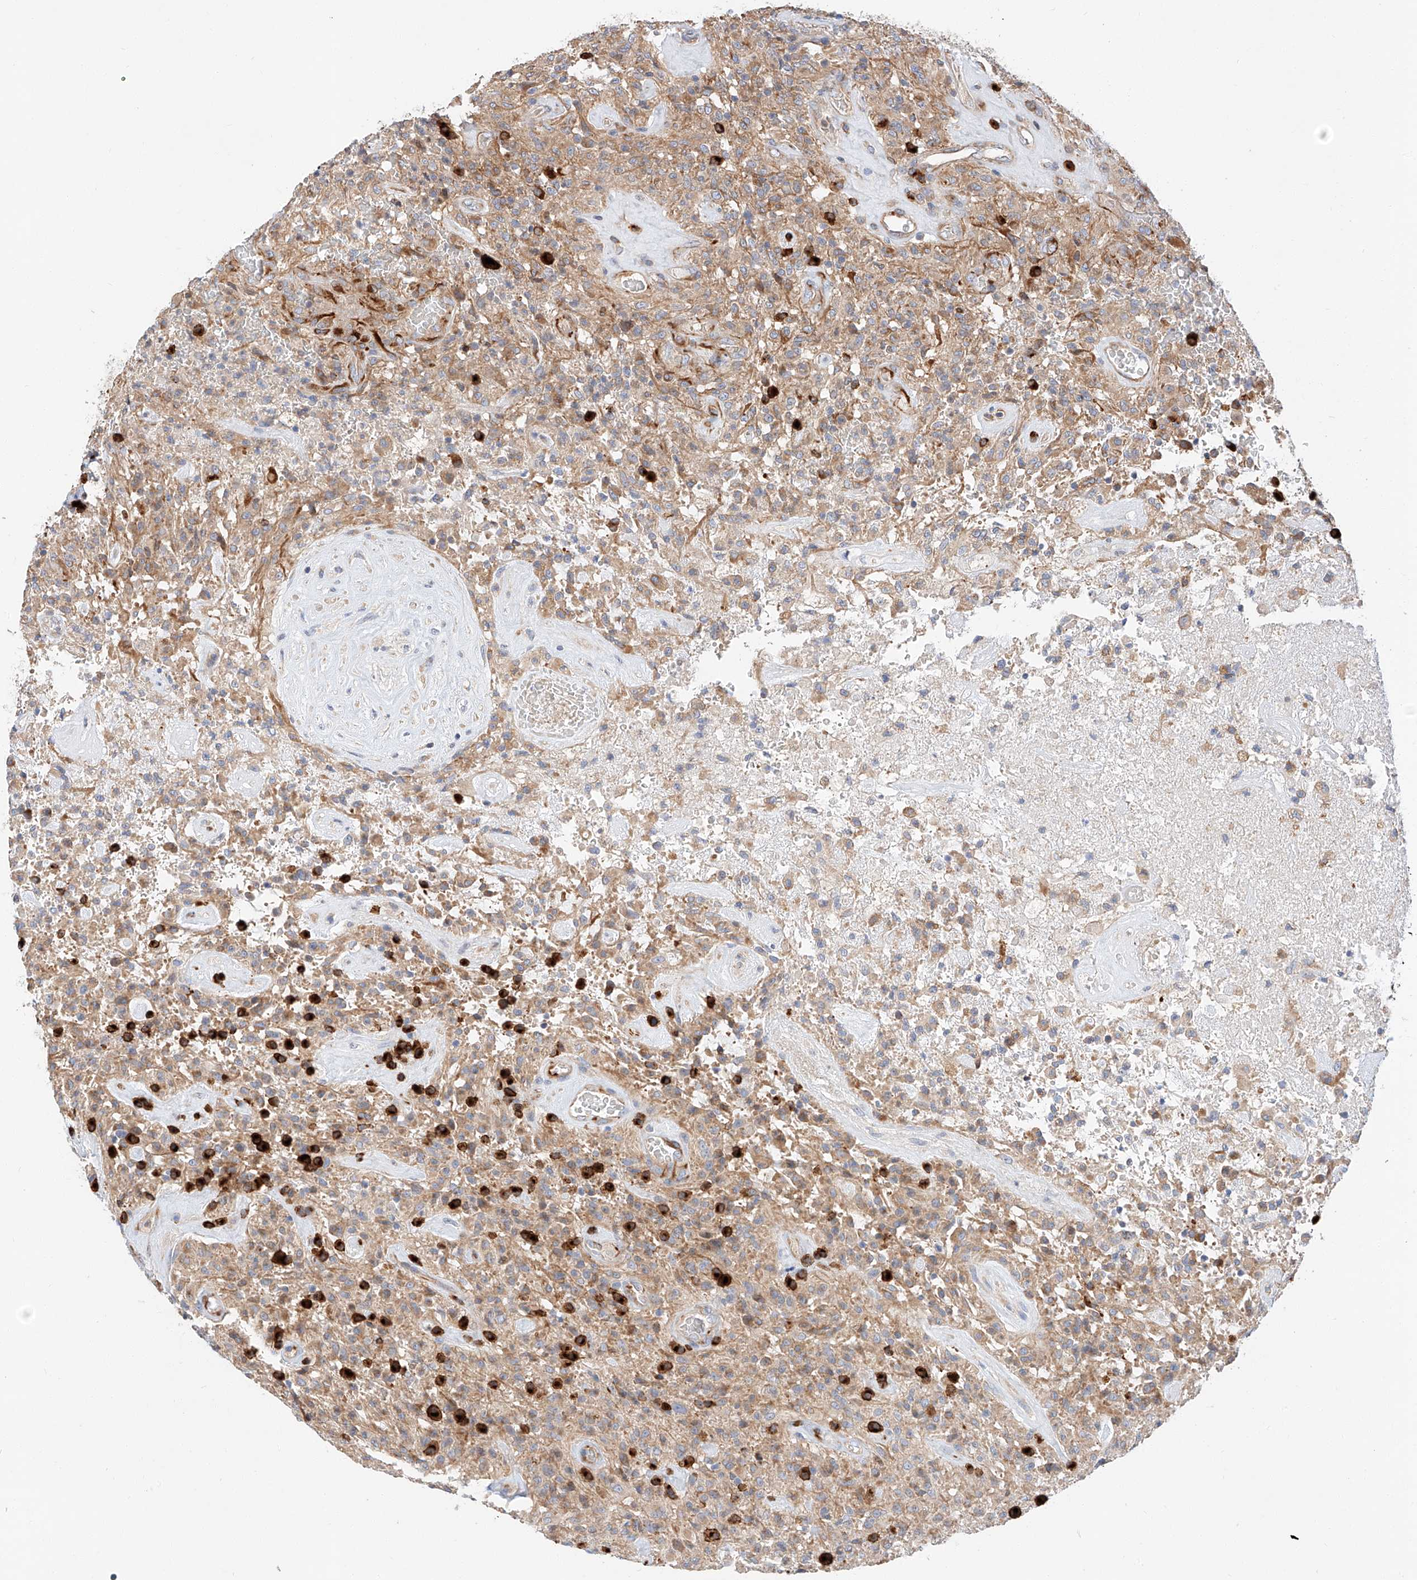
{"staining": {"intensity": "moderate", "quantity": ">75%", "location": "cytoplasmic/membranous"}, "tissue": "glioma", "cell_type": "Tumor cells", "image_type": "cancer", "snomed": [{"axis": "morphology", "description": "Glioma, malignant, High grade"}, {"axis": "topography", "description": "Brain"}], "caption": "Protein staining of high-grade glioma (malignant) tissue demonstrates moderate cytoplasmic/membranous positivity in approximately >75% of tumor cells.", "gene": "GLMN", "patient": {"sex": "female", "age": 57}}